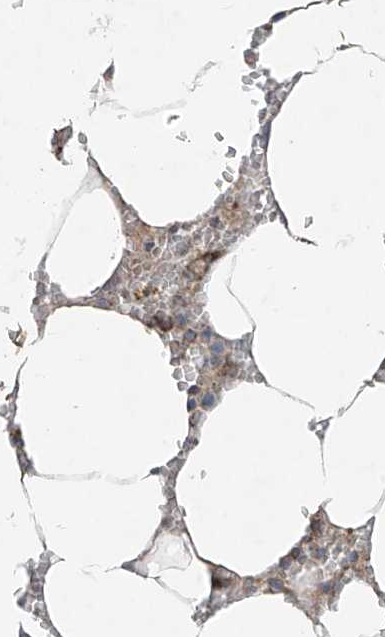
{"staining": {"intensity": "moderate", "quantity": "<25%", "location": "cytoplasmic/membranous"}, "tissue": "bone marrow", "cell_type": "Hematopoietic cells", "image_type": "normal", "snomed": [{"axis": "morphology", "description": "Normal tissue, NOS"}, {"axis": "topography", "description": "Bone marrow"}], "caption": "There is low levels of moderate cytoplasmic/membranous expression in hematopoietic cells of unremarkable bone marrow, as demonstrated by immunohistochemical staining (brown color).", "gene": "UQCC1", "patient": {"sex": "male", "age": 70}}